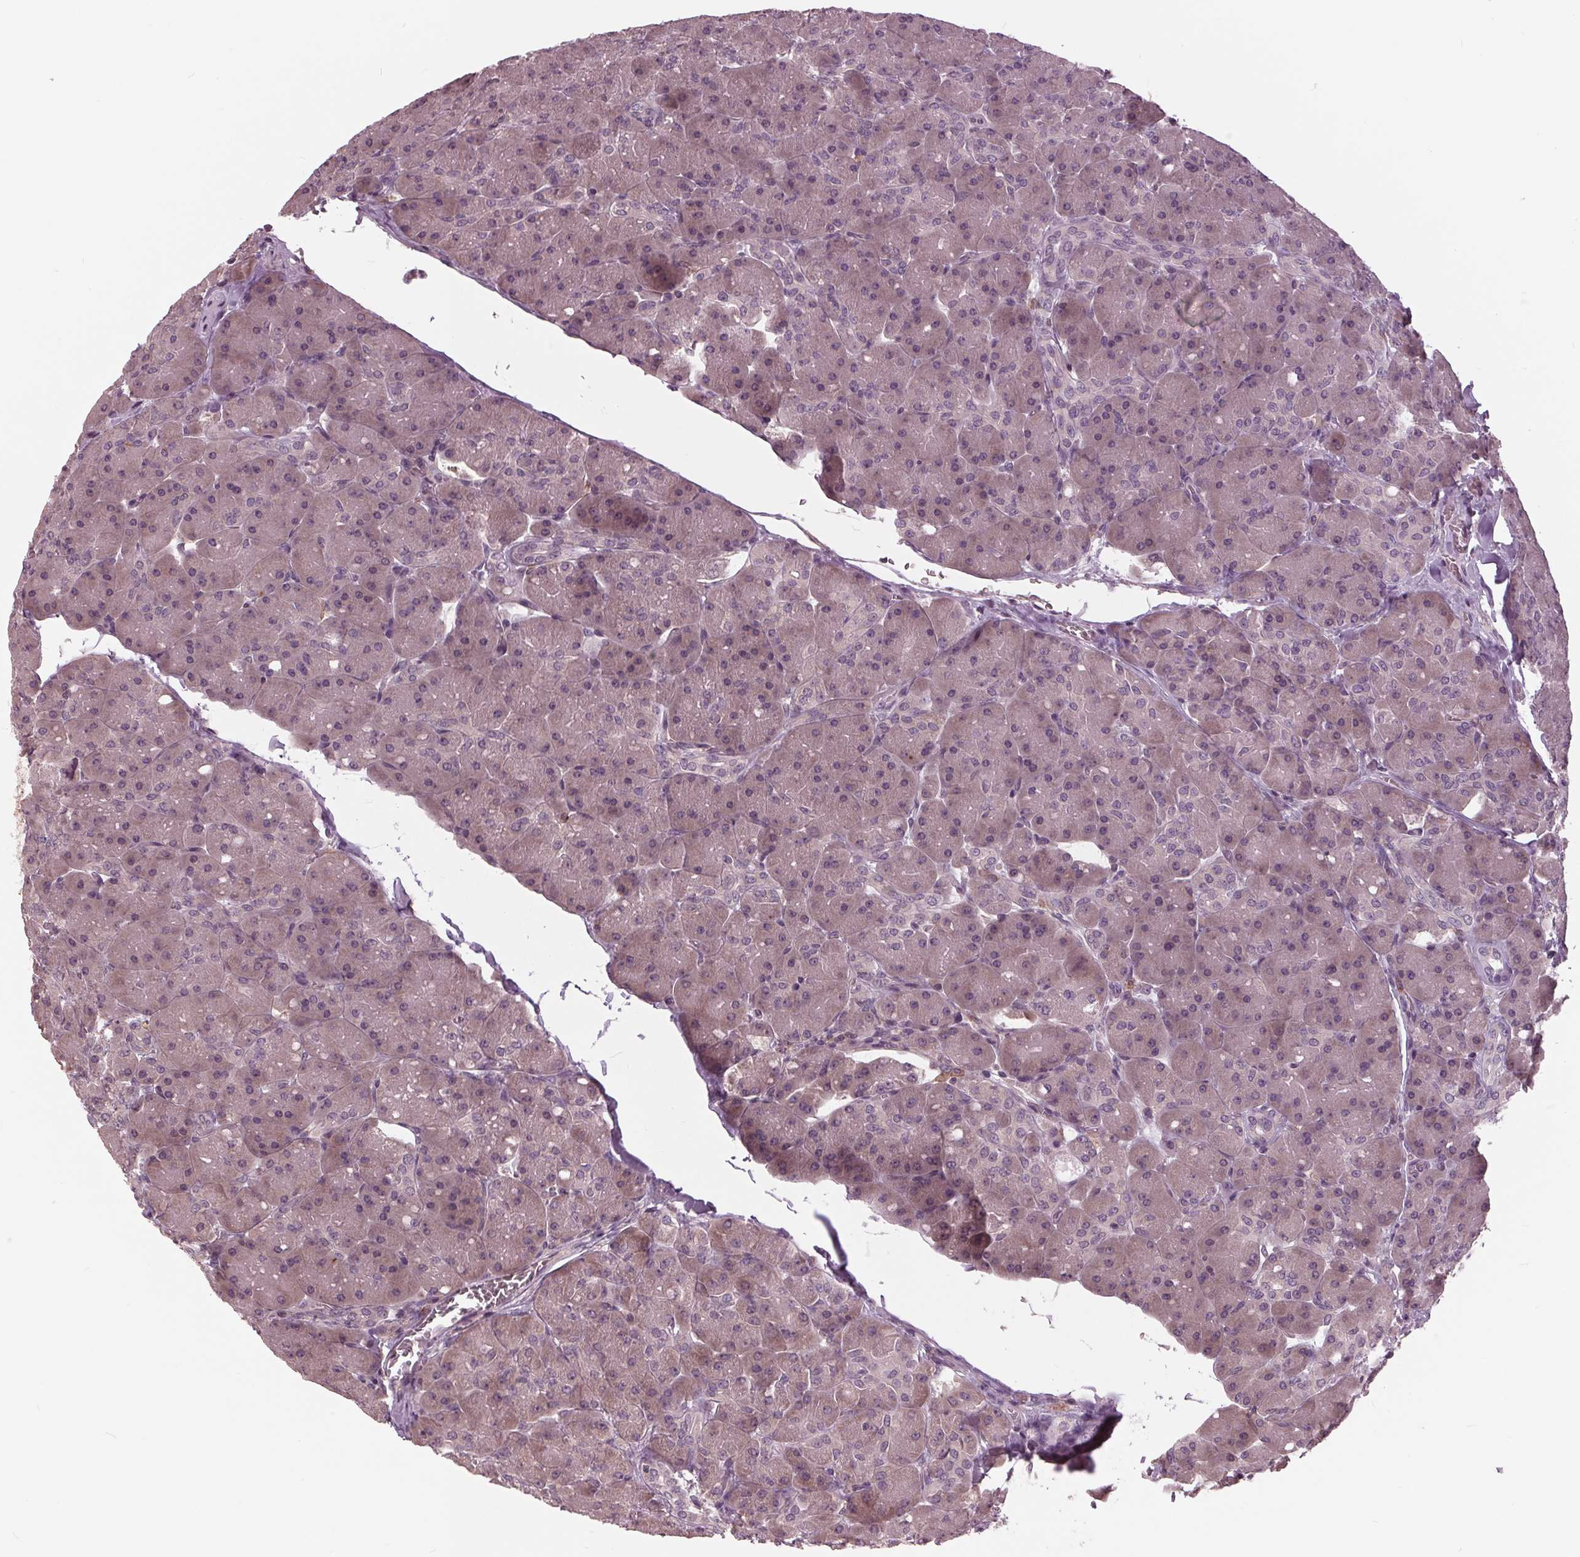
{"staining": {"intensity": "weak", "quantity": "<25%", "location": "cytoplasmic/membranous"}, "tissue": "pancreas", "cell_type": "Exocrine glandular cells", "image_type": "normal", "snomed": [{"axis": "morphology", "description": "Normal tissue, NOS"}, {"axis": "topography", "description": "Pancreas"}], "caption": "Immunohistochemistry micrograph of benign pancreas: pancreas stained with DAB (3,3'-diaminobenzidine) shows no significant protein expression in exocrine glandular cells. The staining was performed using DAB to visualize the protein expression in brown, while the nuclei were stained in blue with hematoxylin (Magnification: 20x).", "gene": "SIGLEC6", "patient": {"sex": "male", "age": 55}}